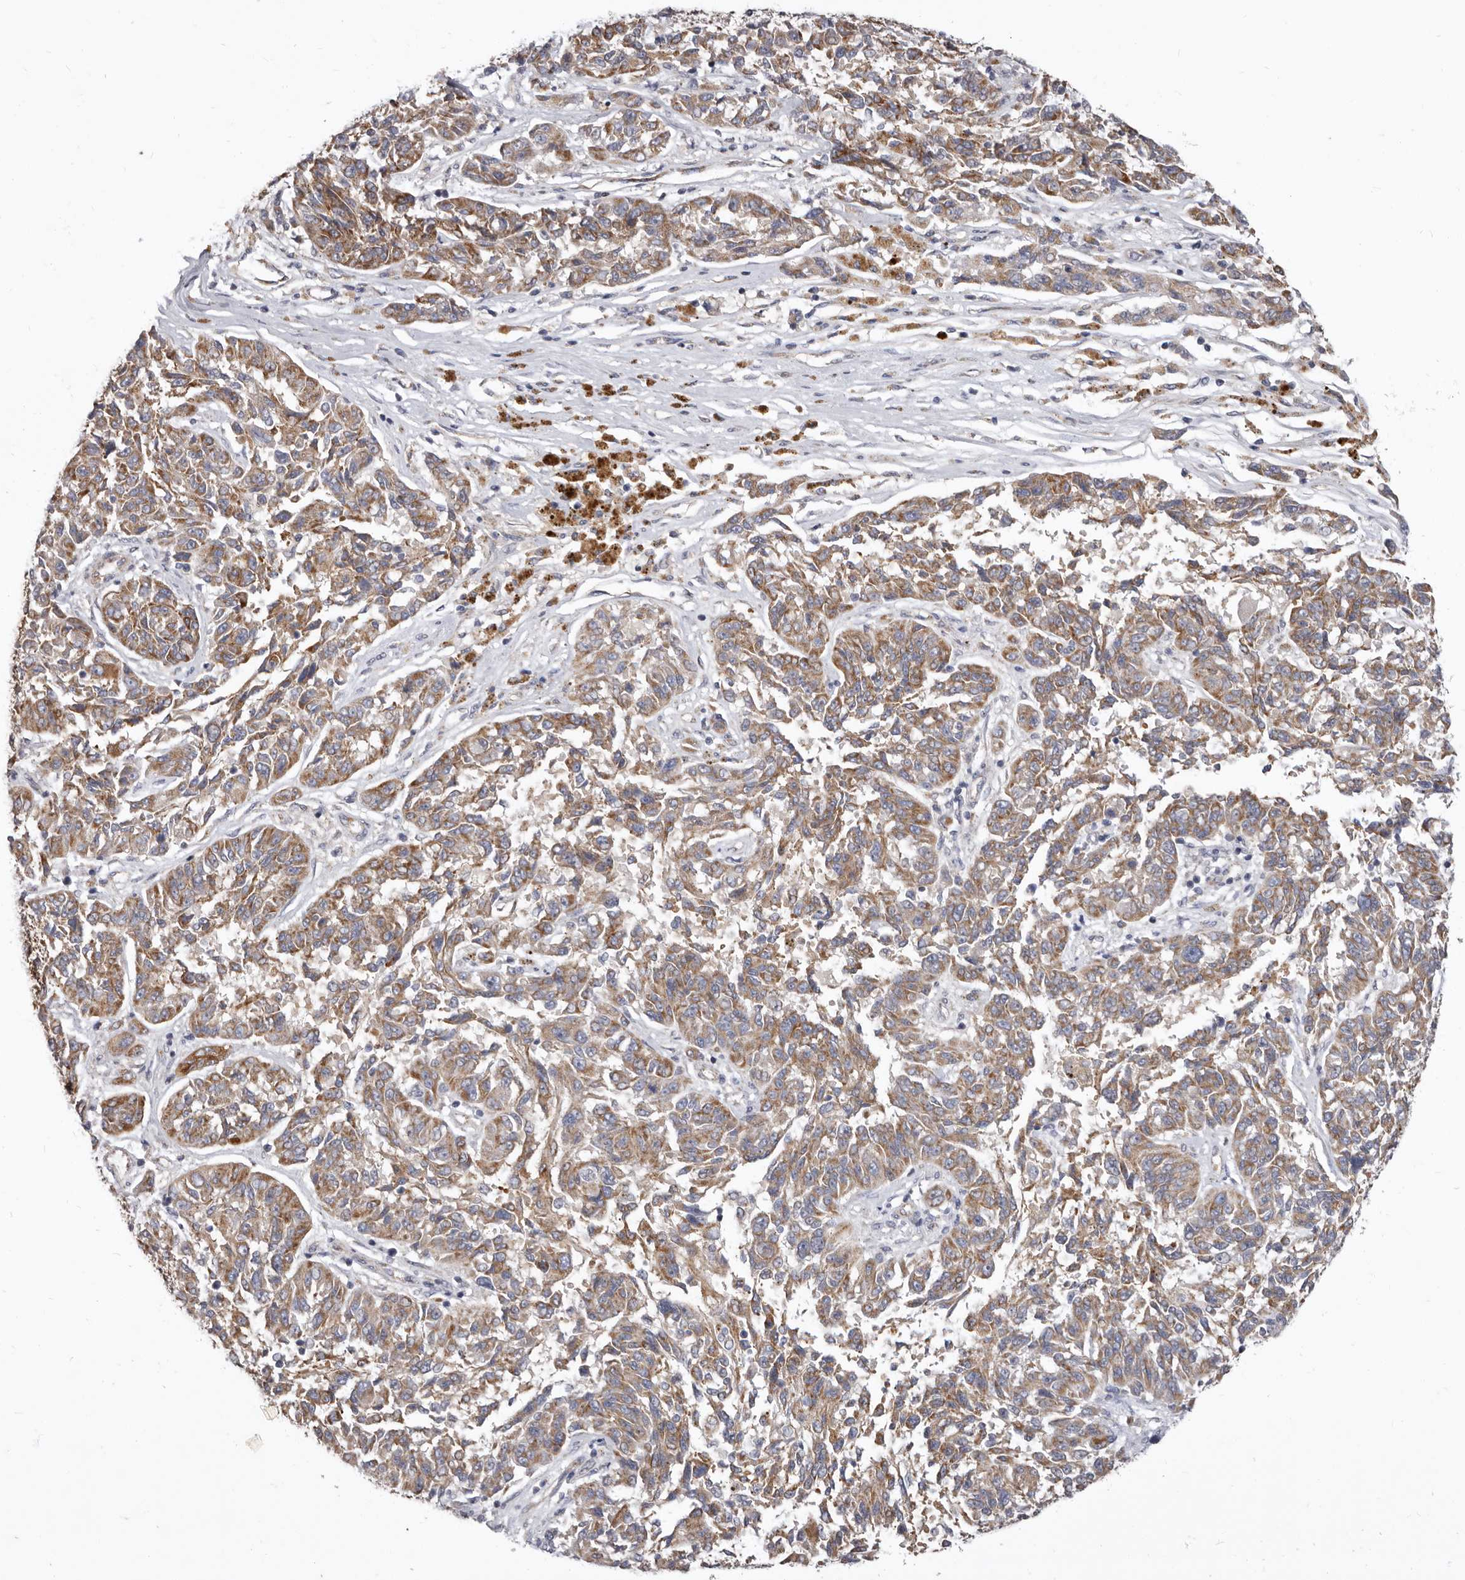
{"staining": {"intensity": "moderate", "quantity": ">75%", "location": "cytoplasmic/membranous"}, "tissue": "melanoma", "cell_type": "Tumor cells", "image_type": "cancer", "snomed": [{"axis": "morphology", "description": "Malignant melanoma, NOS"}, {"axis": "topography", "description": "Skin"}], "caption": "Melanoma was stained to show a protein in brown. There is medium levels of moderate cytoplasmic/membranous expression in about >75% of tumor cells.", "gene": "FMO2", "patient": {"sex": "male", "age": 53}}